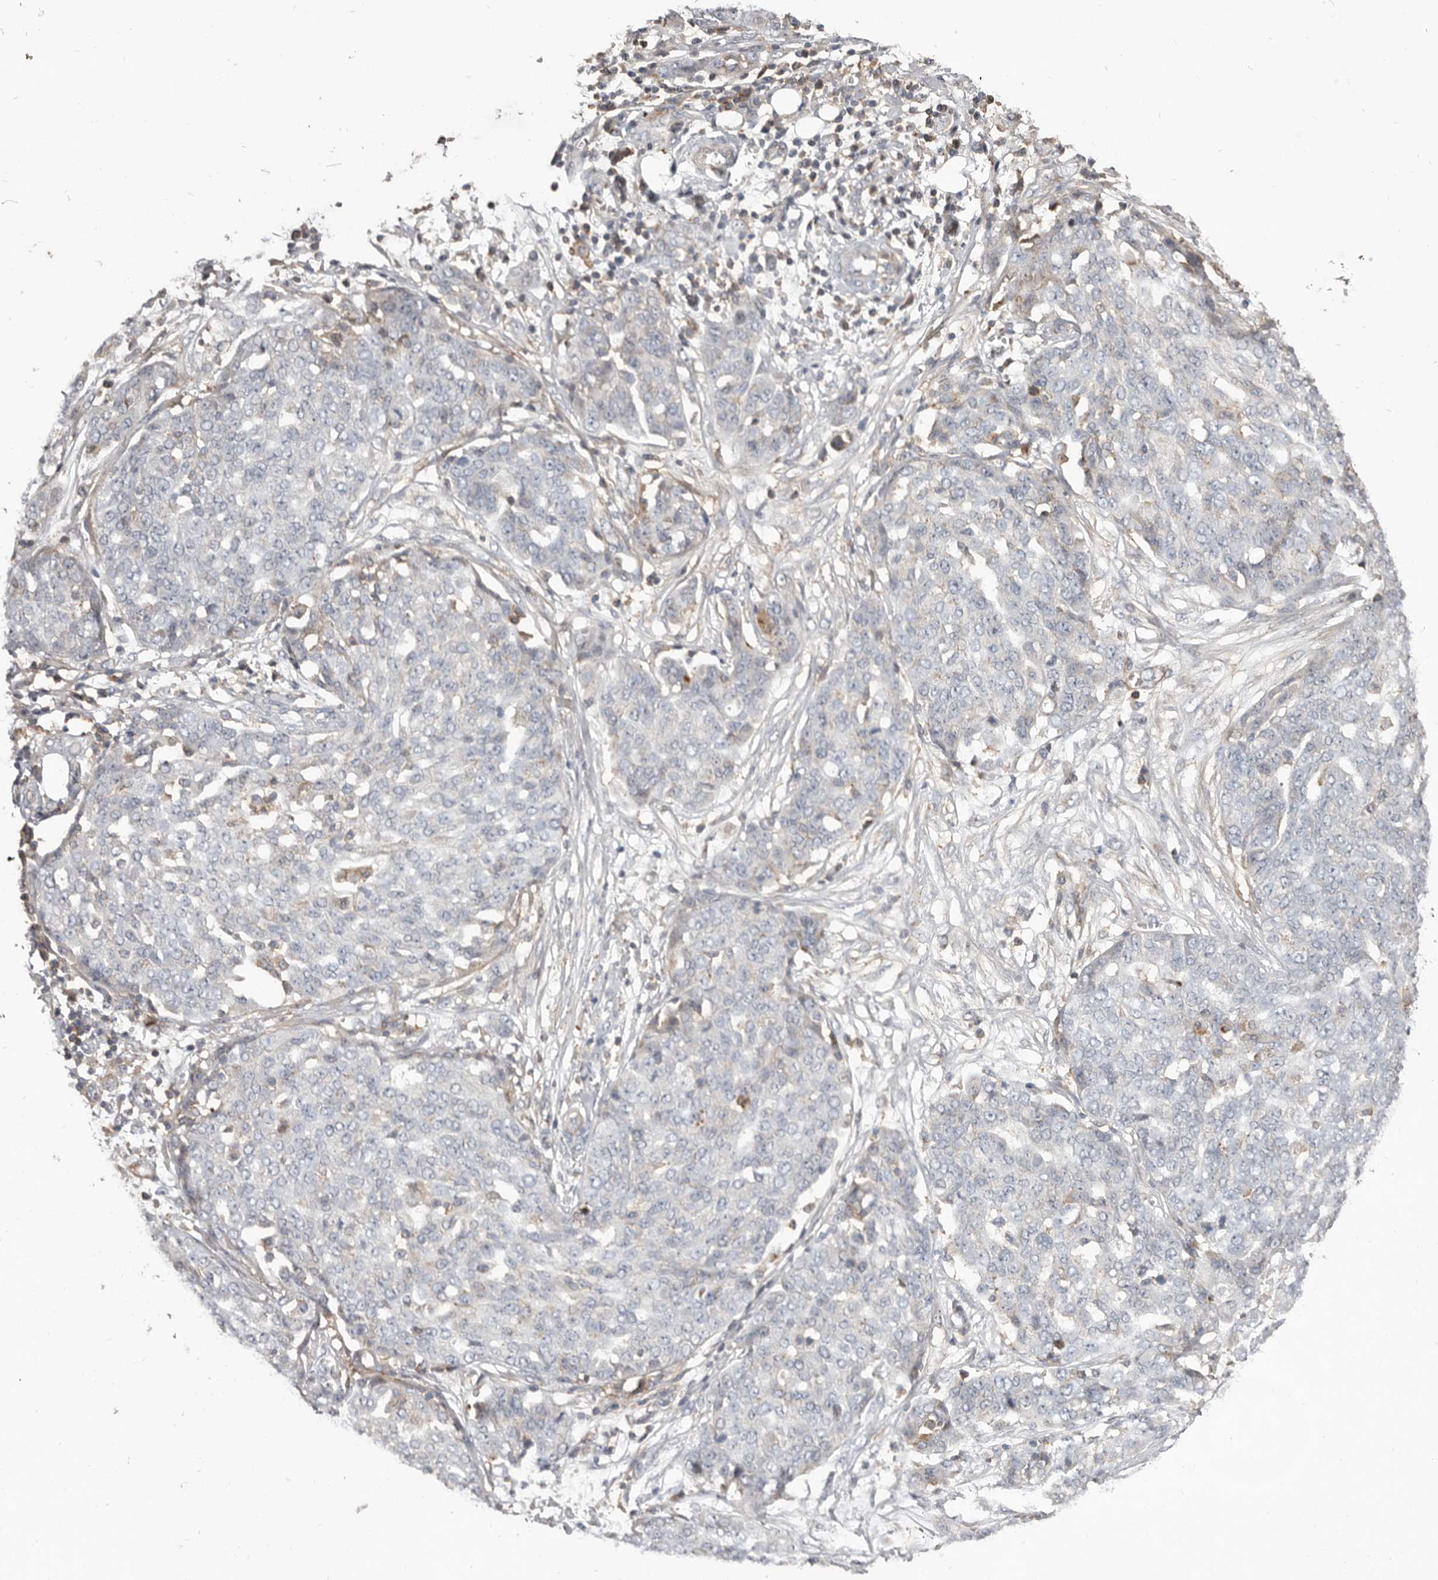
{"staining": {"intensity": "negative", "quantity": "none", "location": "none"}, "tissue": "ovarian cancer", "cell_type": "Tumor cells", "image_type": "cancer", "snomed": [{"axis": "morphology", "description": "Cystadenocarcinoma, serous, NOS"}, {"axis": "topography", "description": "Soft tissue"}, {"axis": "topography", "description": "Ovary"}], "caption": "Immunohistochemistry photomicrograph of human ovarian serous cystadenocarcinoma stained for a protein (brown), which reveals no positivity in tumor cells.", "gene": "KIF26B", "patient": {"sex": "female", "age": 57}}